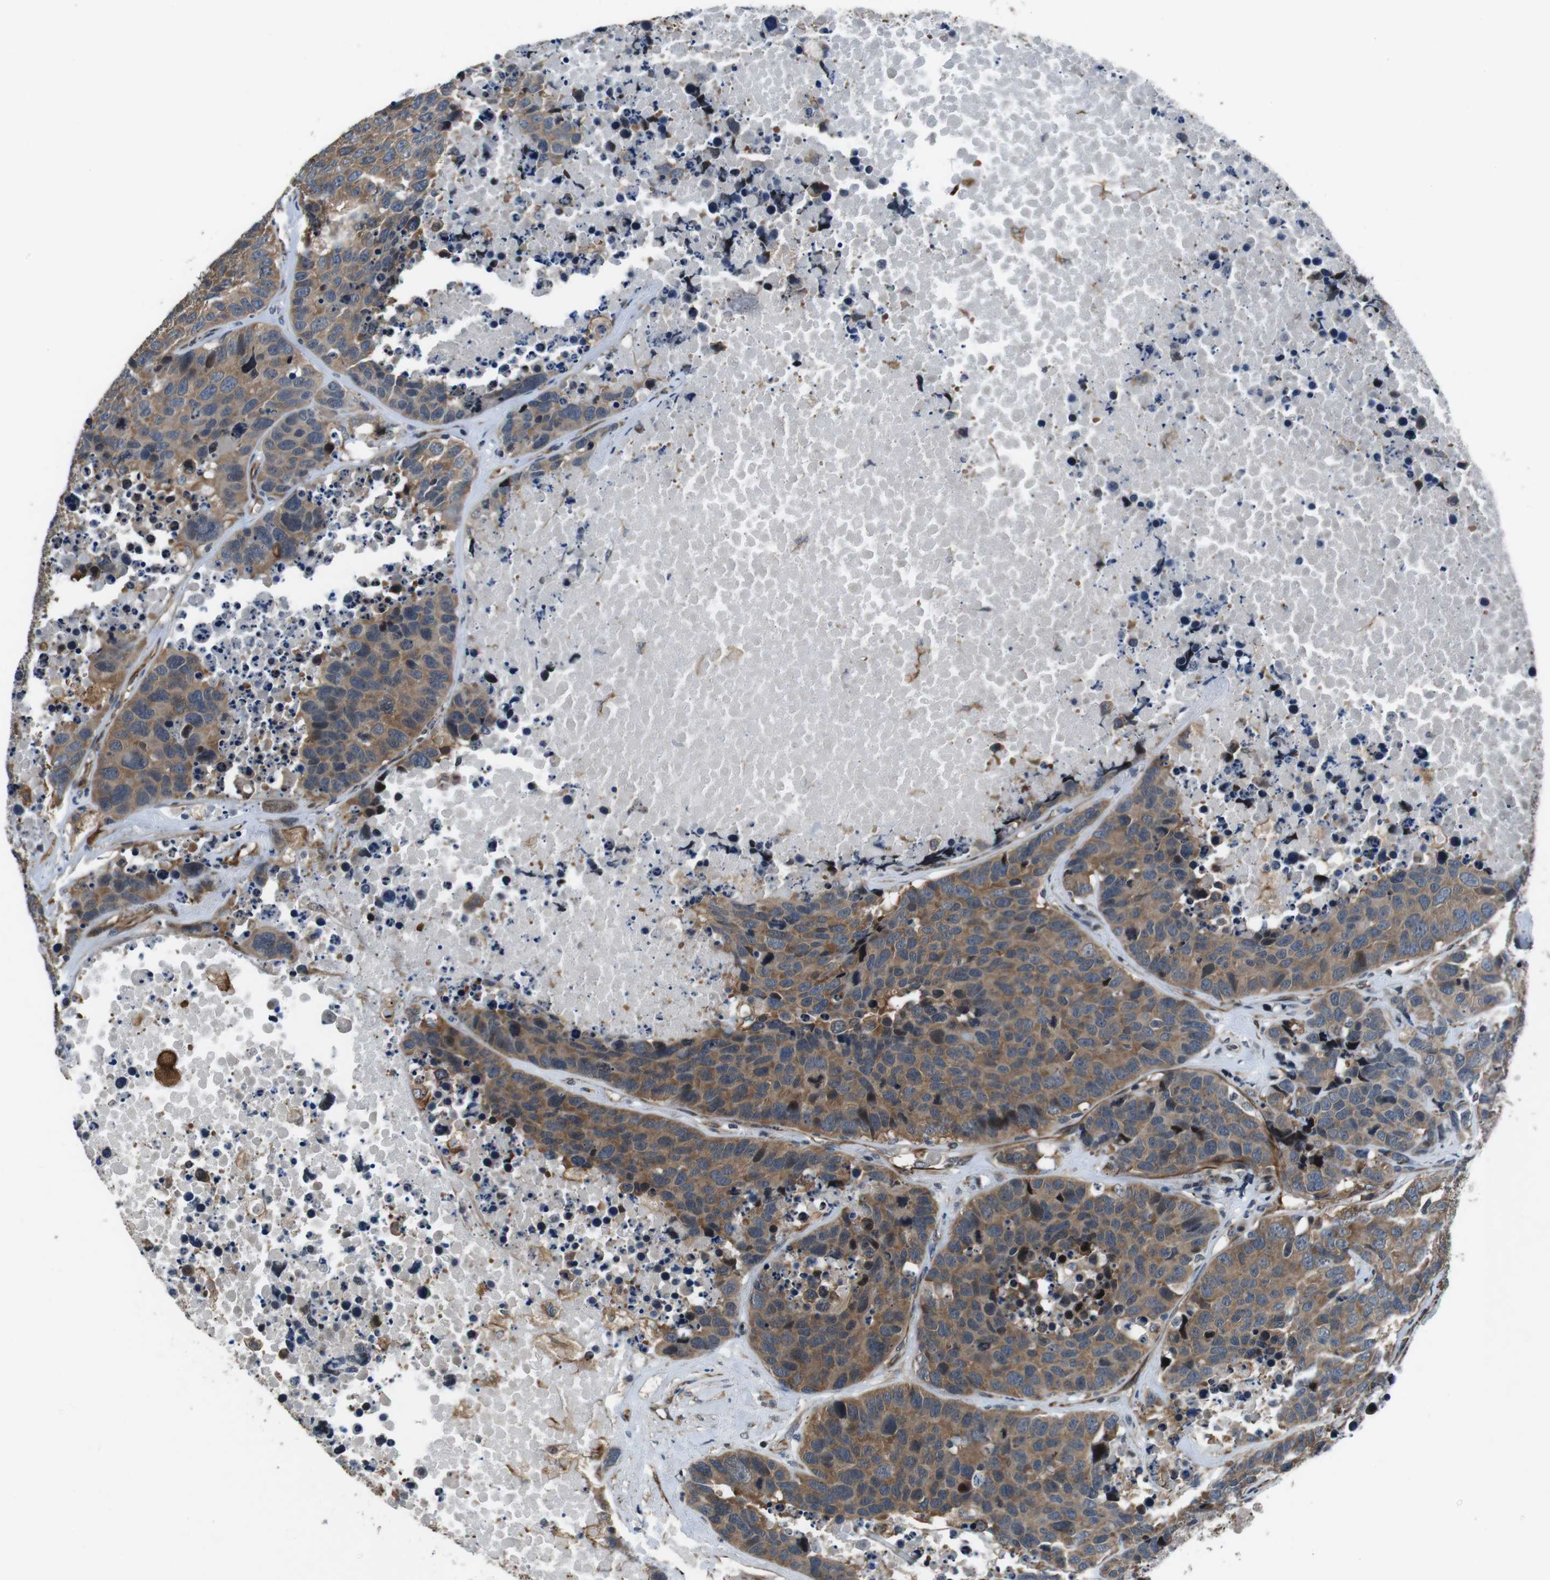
{"staining": {"intensity": "moderate", "quantity": ">75%", "location": "cytoplasmic/membranous"}, "tissue": "carcinoid", "cell_type": "Tumor cells", "image_type": "cancer", "snomed": [{"axis": "morphology", "description": "Carcinoid, malignant, NOS"}, {"axis": "topography", "description": "Lung"}], "caption": "Immunohistochemical staining of human malignant carcinoid exhibits medium levels of moderate cytoplasmic/membranous protein staining in about >75% of tumor cells. The protein is stained brown, and the nuclei are stained in blue (DAB IHC with brightfield microscopy, high magnification).", "gene": "LRRC49", "patient": {"sex": "male", "age": 60}}